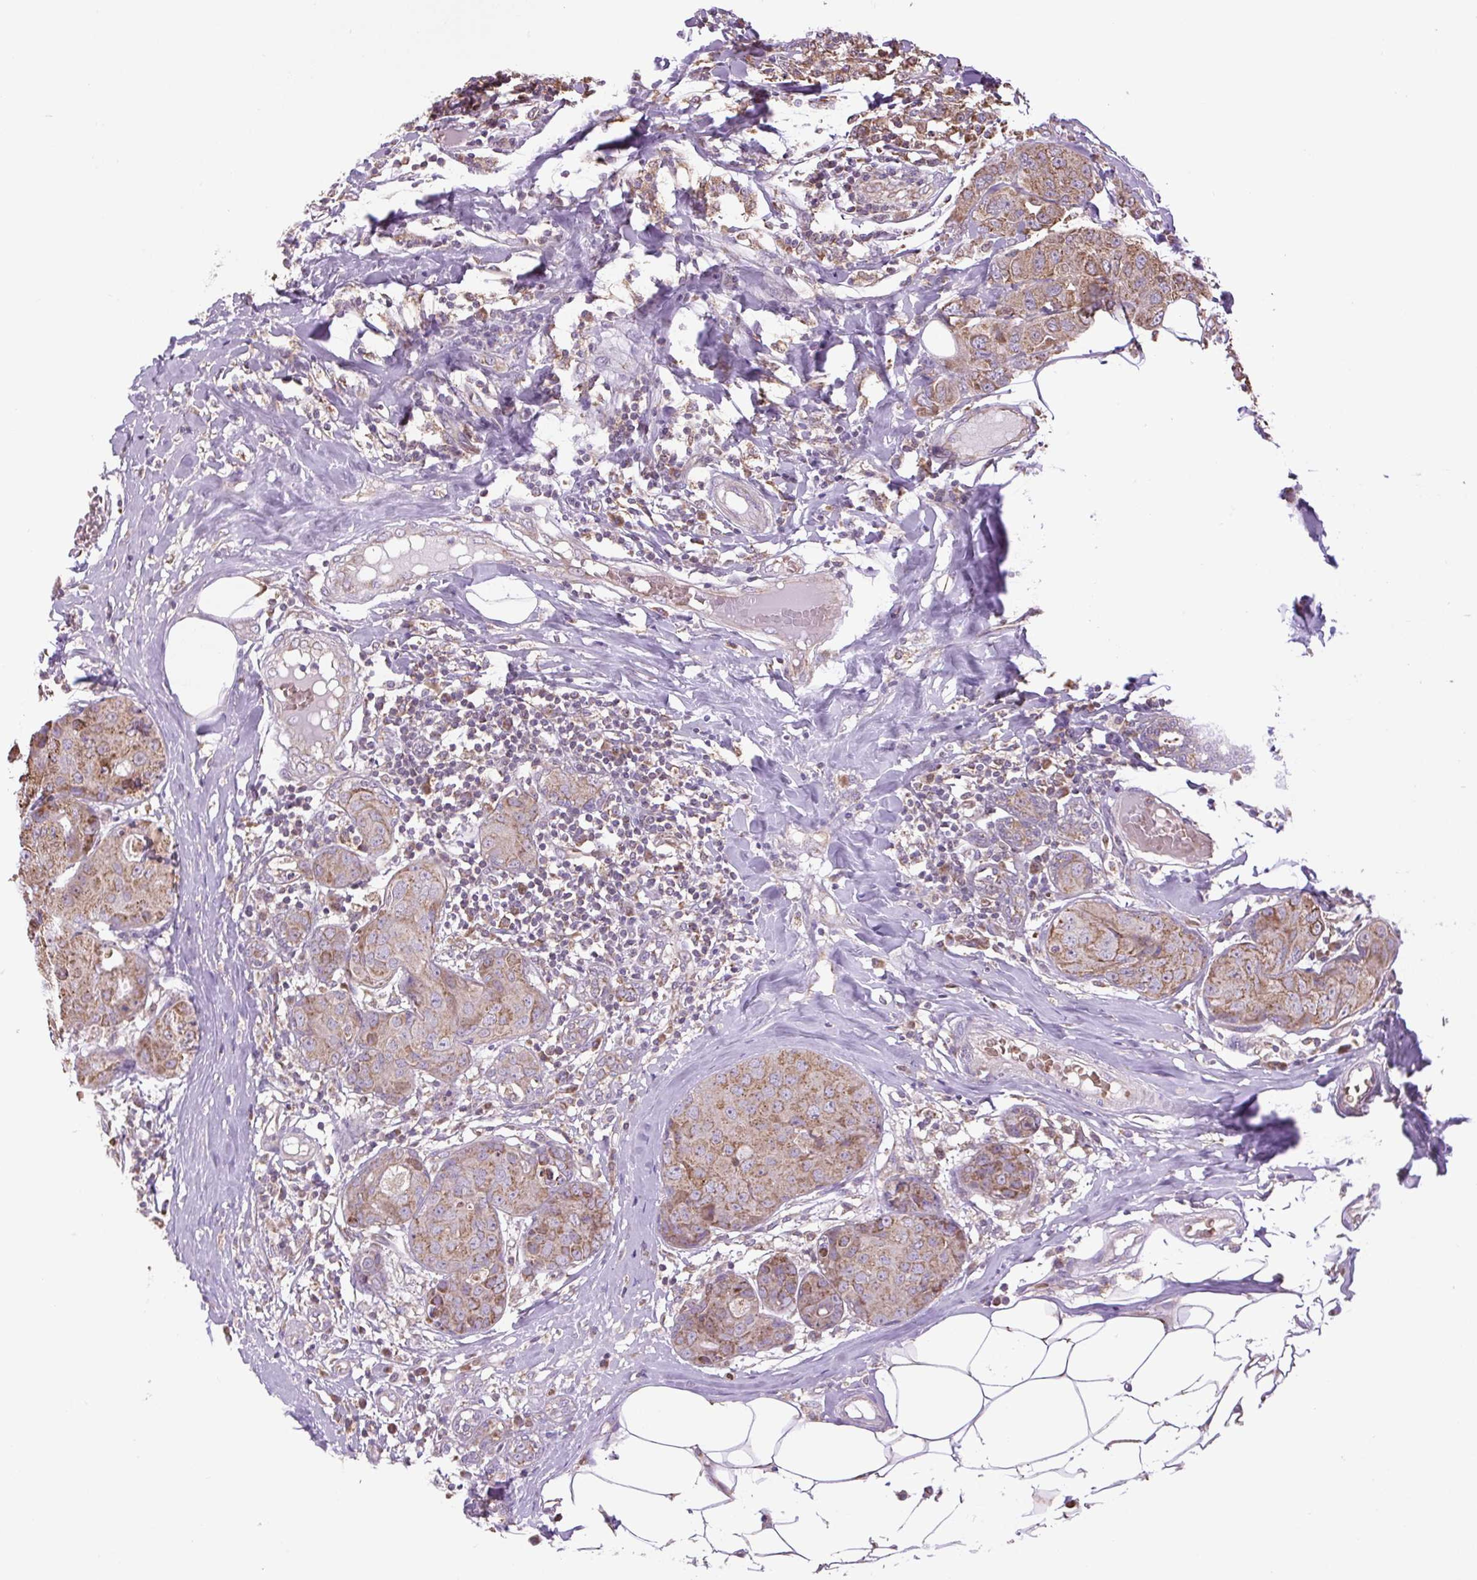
{"staining": {"intensity": "moderate", "quantity": ">75%", "location": "cytoplasmic/membranous"}, "tissue": "breast cancer", "cell_type": "Tumor cells", "image_type": "cancer", "snomed": [{"axis": "morphology", "description": "Duct carcinoma"}, {"axis": "topography", "description": "Breast"}], "caption": "Protein expression analysis of human breast cancer (intraductal carcinoma) reveals moderate cytoplasmic/membranous staining in approximately >75% of tumor cells.", "gene": "PLCG1", "patient": {"sex": "female", "age": 43}}